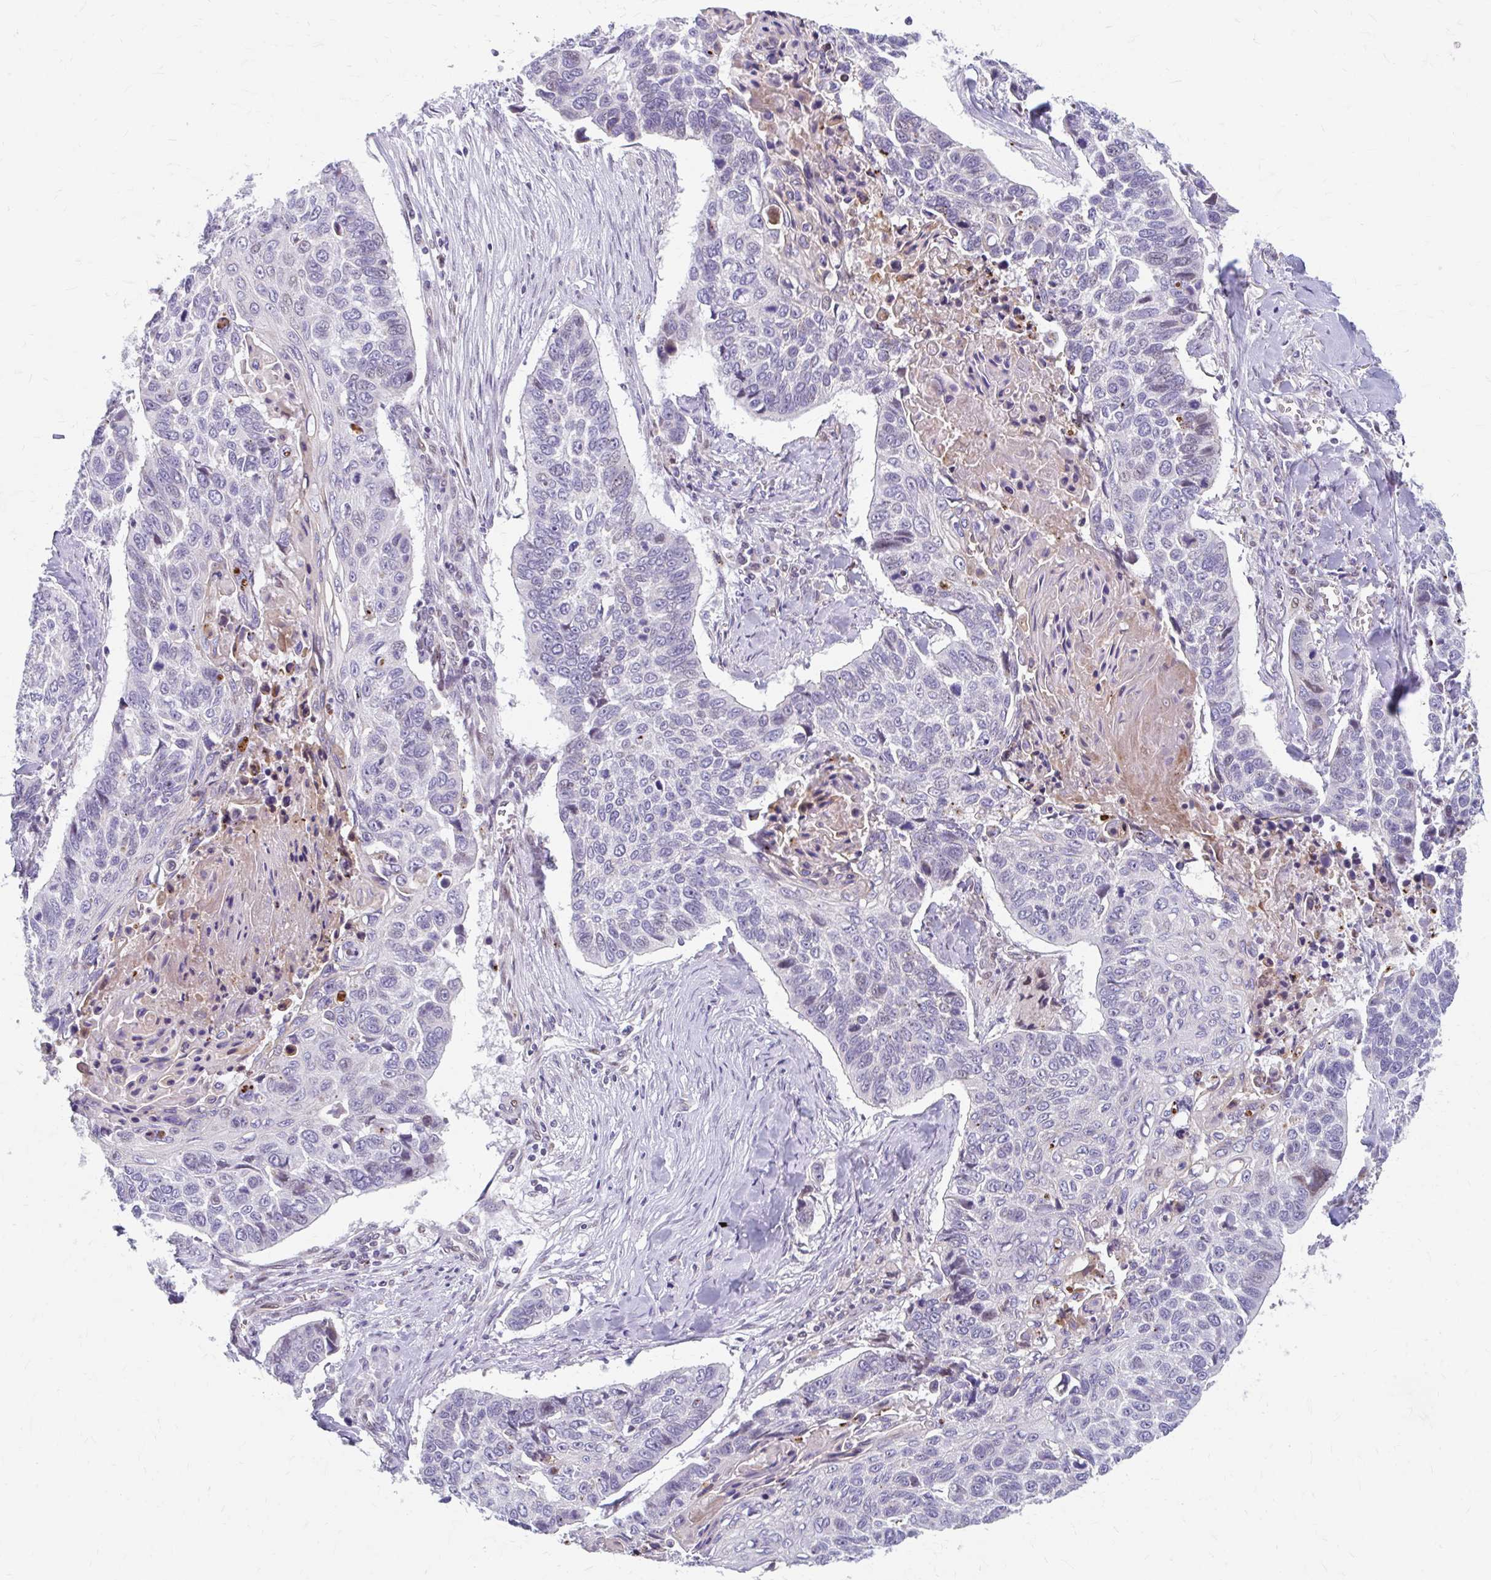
{"staining": {"intensity": "negative", "quantity": "none", "location": "none"}, "tissue": "lung cancer", "cell_type": "Tumor cells", "image_type": "cancer", "snomed": [{"axis": "morphology", "description": "Squamous cell carcinoma, NOS"}, {"axis": "topography", "description": "Lung"}], "caption": "The histopathology image demonstrates no staining of tumor cells in lung cancer.", "gene": "BEAN1", "patient": {"sex": "male", "age": 62}}